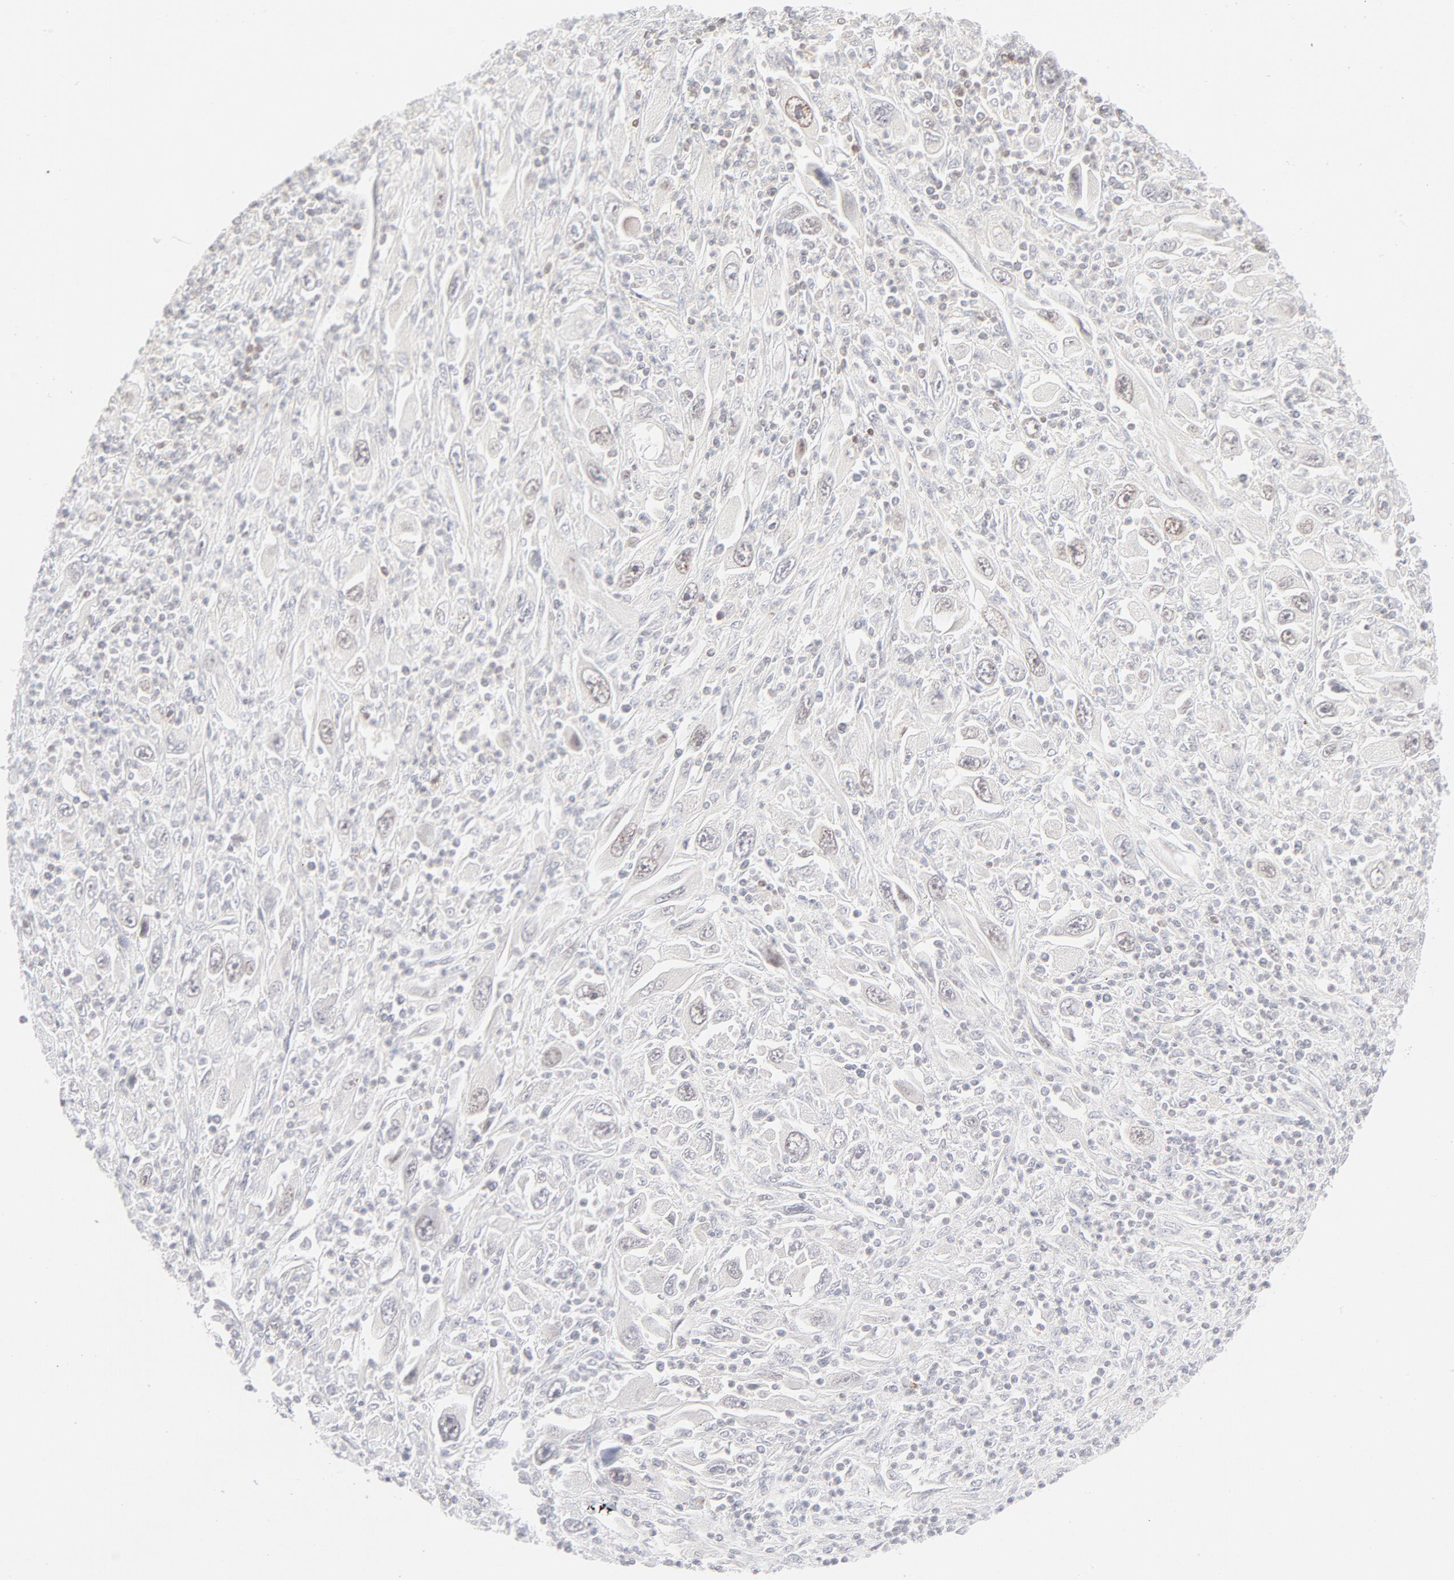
{"staining": {"intensity": "moderate", "quantity": "<25%", "location": "nuclear"}, "tissue": "melanoma", "cell_type": "Tumor cells", "image_type": "cancer", "snomed": [{"axis": "morphology", "description": "Malignant melanoma, Metastatic site"}, {"axis": "topography", "description": "Skin"}], "caption": "Immunohistochemistry (DAB (3,3'-diaminobenzidine)) staining of human malignant melanoma (metastatic site) exhibits moderate nuclear protein staining in approximately <25% of tumor cells. The protein of interest is stained brown, and the nuclei are stained in blue (DAB (3,3'-diaminobenzidine) IHC with brightfield microscopy, high magnification).", "gene": "PRKCB", "patient": {"sex": "female", "age": 56}}